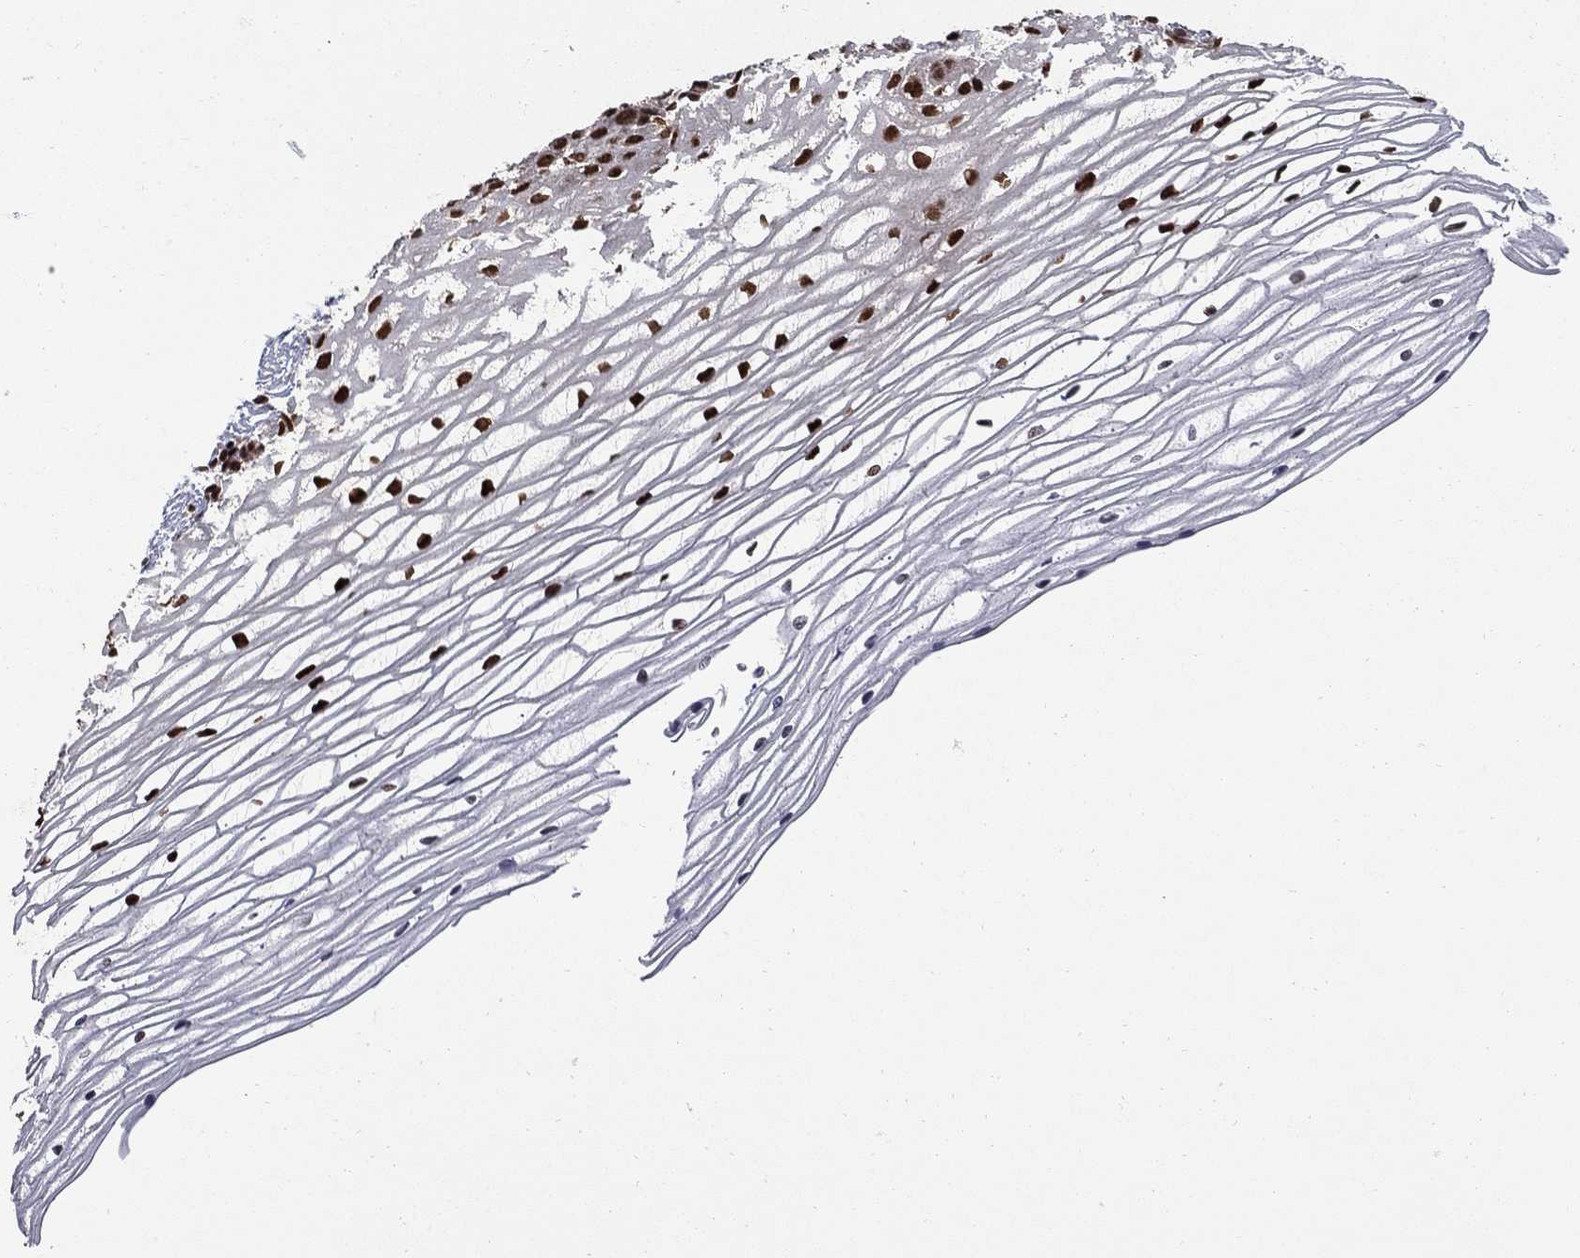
{"staining": {"intensity": "strong", "quantity": ">75%", "location": "nuclear"}, "tissue": "cervix", "cell_type": "Glandular cells", "image_type": "normal", "snomed": [{"axis": "morphology", "description": "Normal tissue, NOS"}, {"axis": "topography", "description": "Cervix"}], "caption": "Strong nuclear staining is identified in about >75% of glandular cells in benign cervix.", "gene": "MED25", "patient": {"sex": "female", "age": 40}}